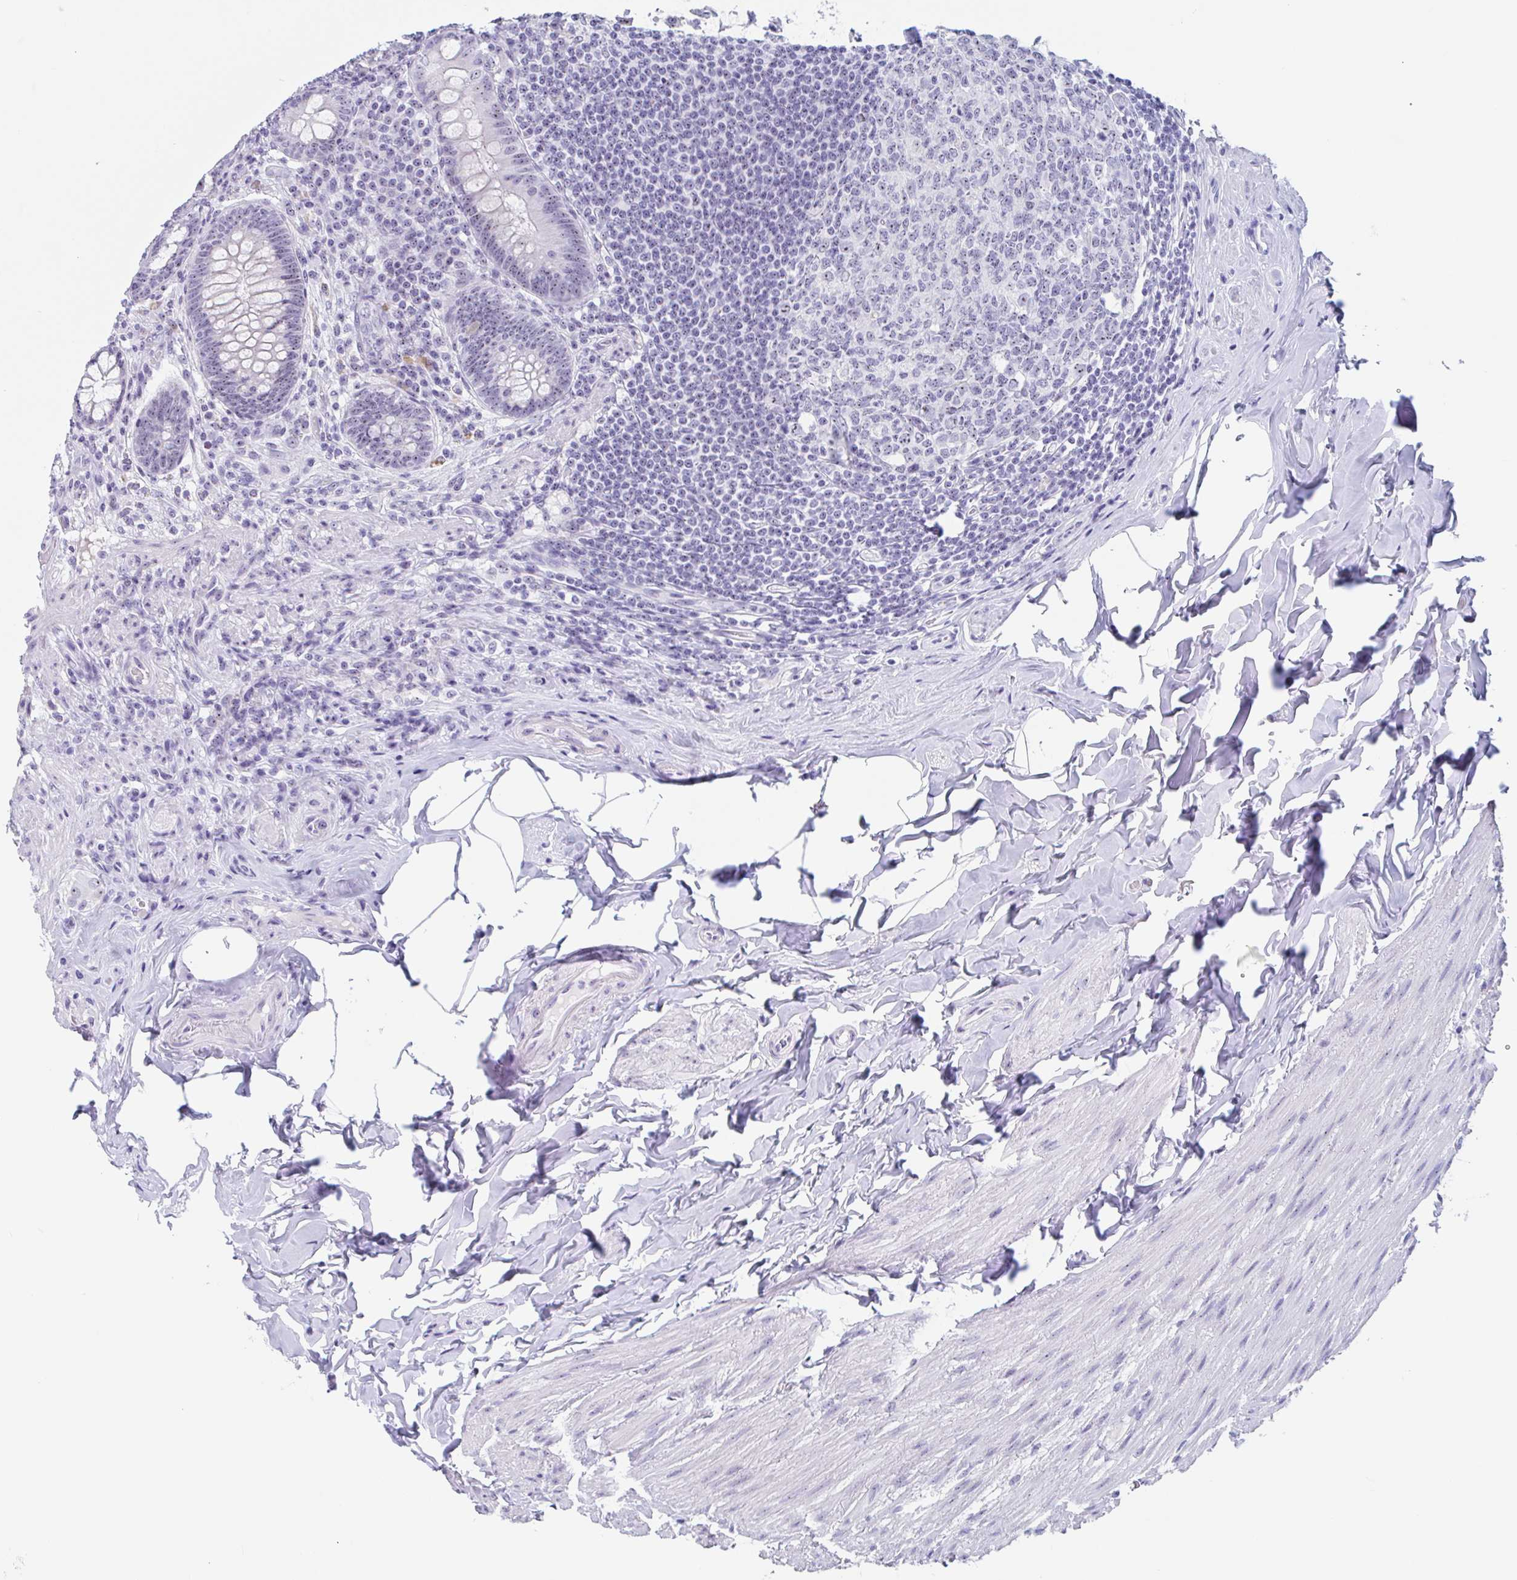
{"staining": {"intensity": "moderate", "quantity": "25%-75%", "location": "nuclear"}, "tissue": "appendix", "cell_type": "Glandular cells", "image_type": "normal", "snomed": [{"axis": "morphology", "description": "Normal tissue, NOS"}, {"axis": "topography", "description": "Appendix"}], "caption": "Appendix stained for a protein reveals moderate nuclear positivity in glandular cells.", "gene": "LENG9", "patient": {"sex": "male", "age": 71}}